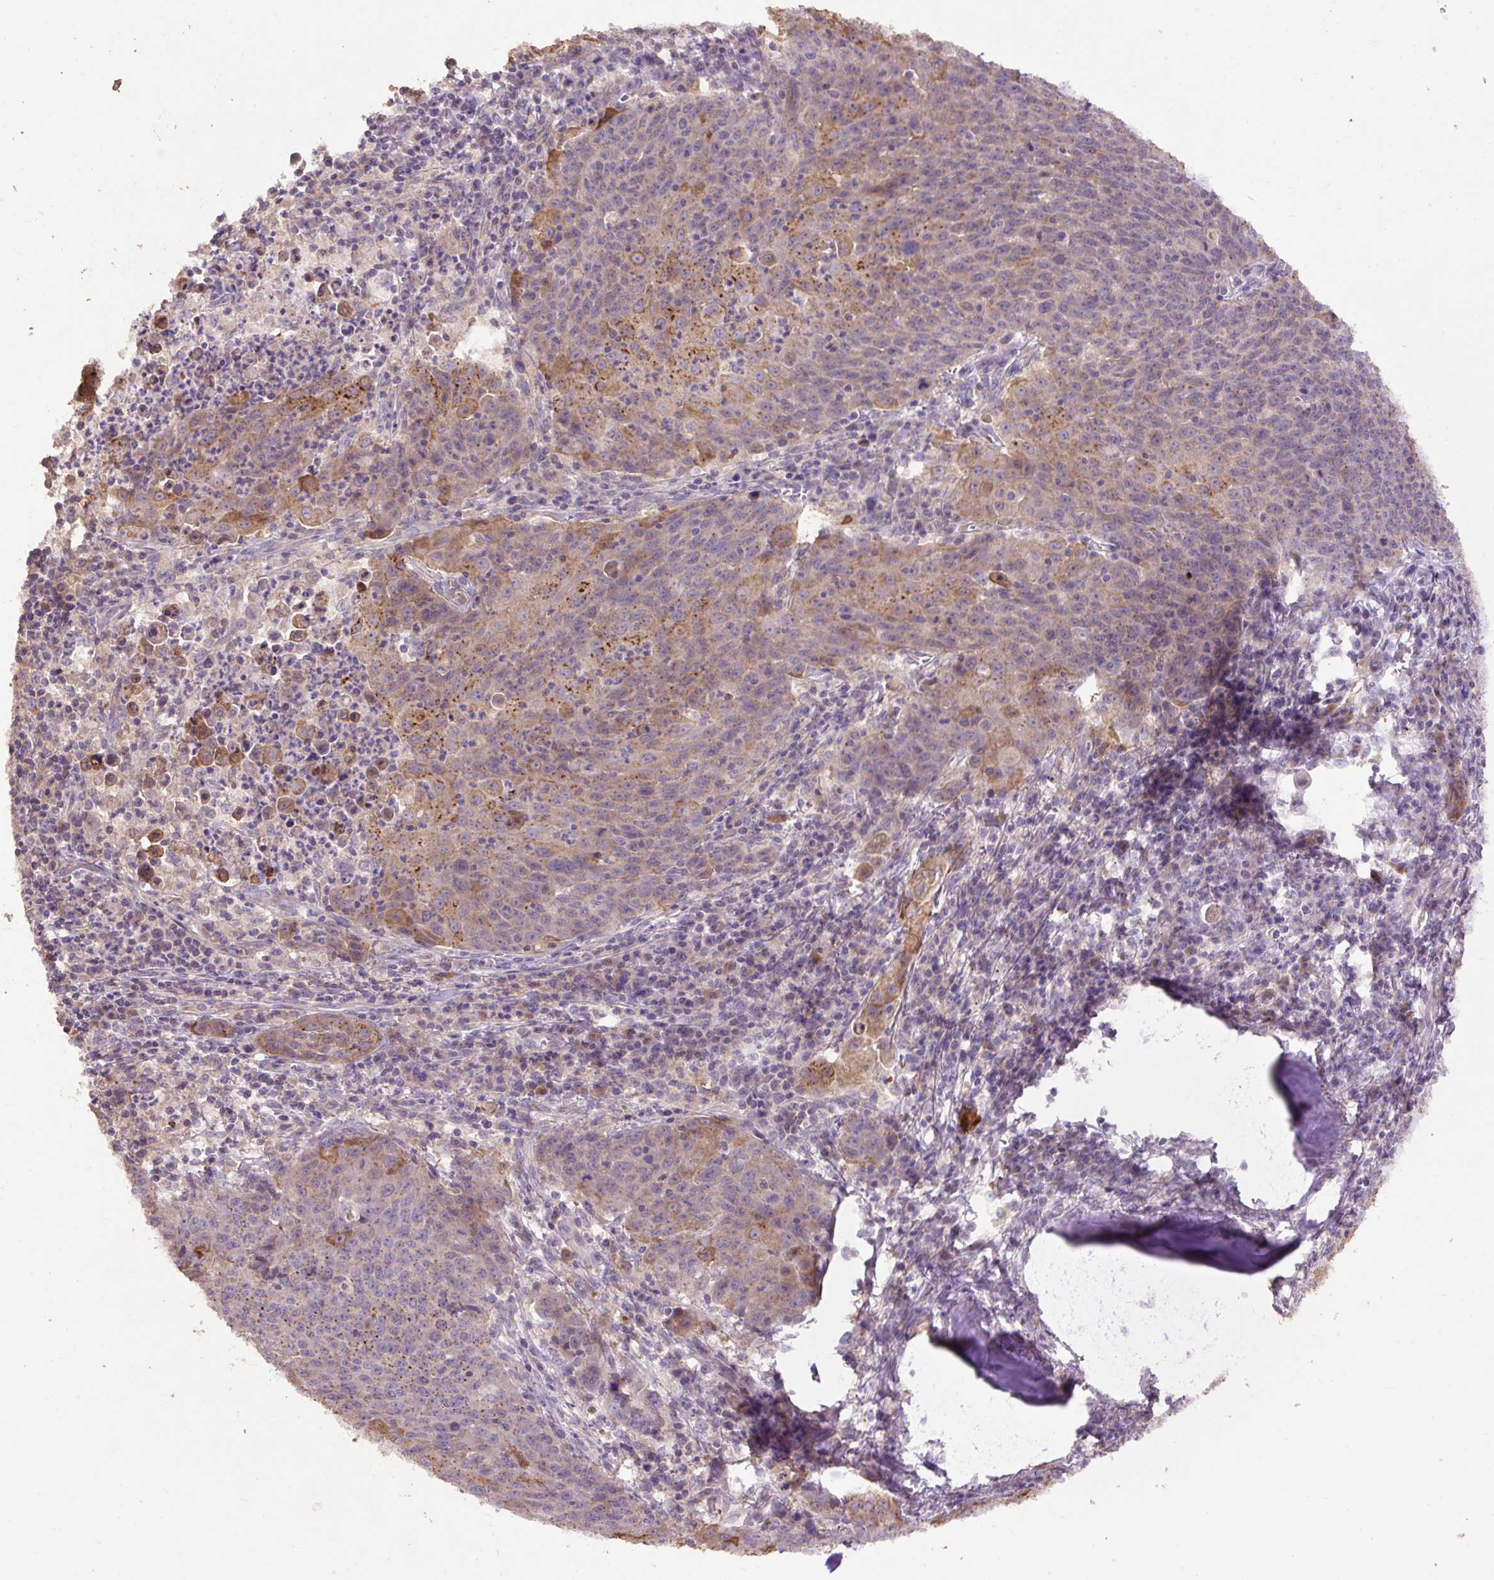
{"staining": {"intensity": "moderate", "quantity": ">75%", "location": "cytoplasmic/membranous"}, "tissue": "lung cancer", "cell_type": "Tumor cells", "image_type": "cancer", "snomed": [{"axis": "morphology", "description": "Squamous cell carcinoma, NOS"}, {"axis": "morphology", "description": "Squamous cell carcinoma, metastatic, NOS"}, {"axis": "topography", "description": "Bronchus"}, {"axis": "topography", "description": "Lung"}], "caption": "Human lung cancer stained with a protein marker shows moderate staining in tumor cells.", "gene": "ABR", "patient": {"sex": "male", "age": 62}}